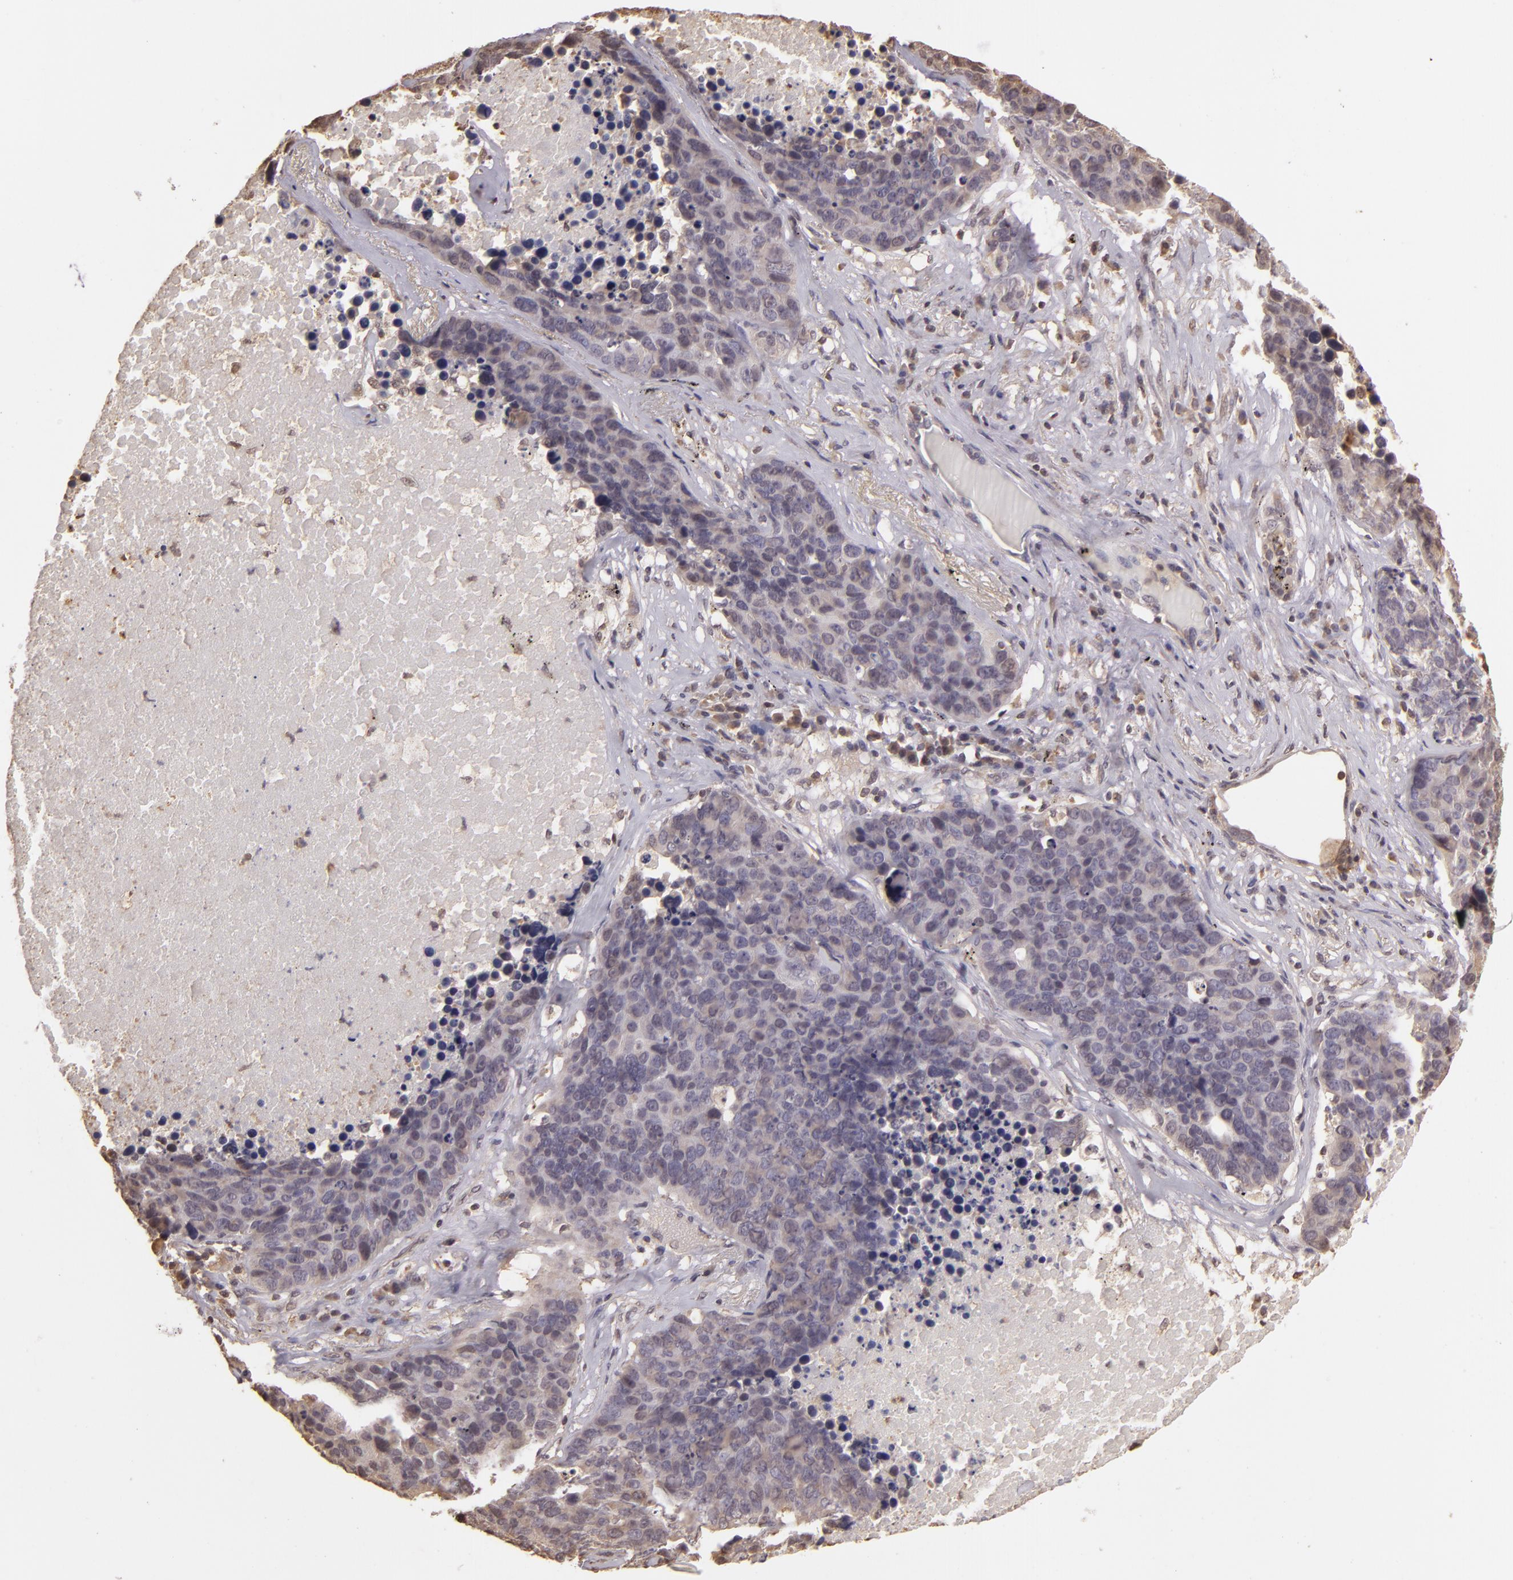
{"staining": {"intensity": "negative", "quantity": "none", "location": "none"}, "tissue": "lung cancer", "cell_type": "Tumor cells", "image_type": "cancer", "snomed": [{"axis": "morphology", "description": "Carcinoid, malignant, NOS"}, {"axis": "topography", "description": "Lung"}], "caption": "The immunohistochemistry image has no significant positivity in tumor cells of lung cancer tissue.", "gene": "ARPC2", "patient": {"sex": "male", "age": 60}}